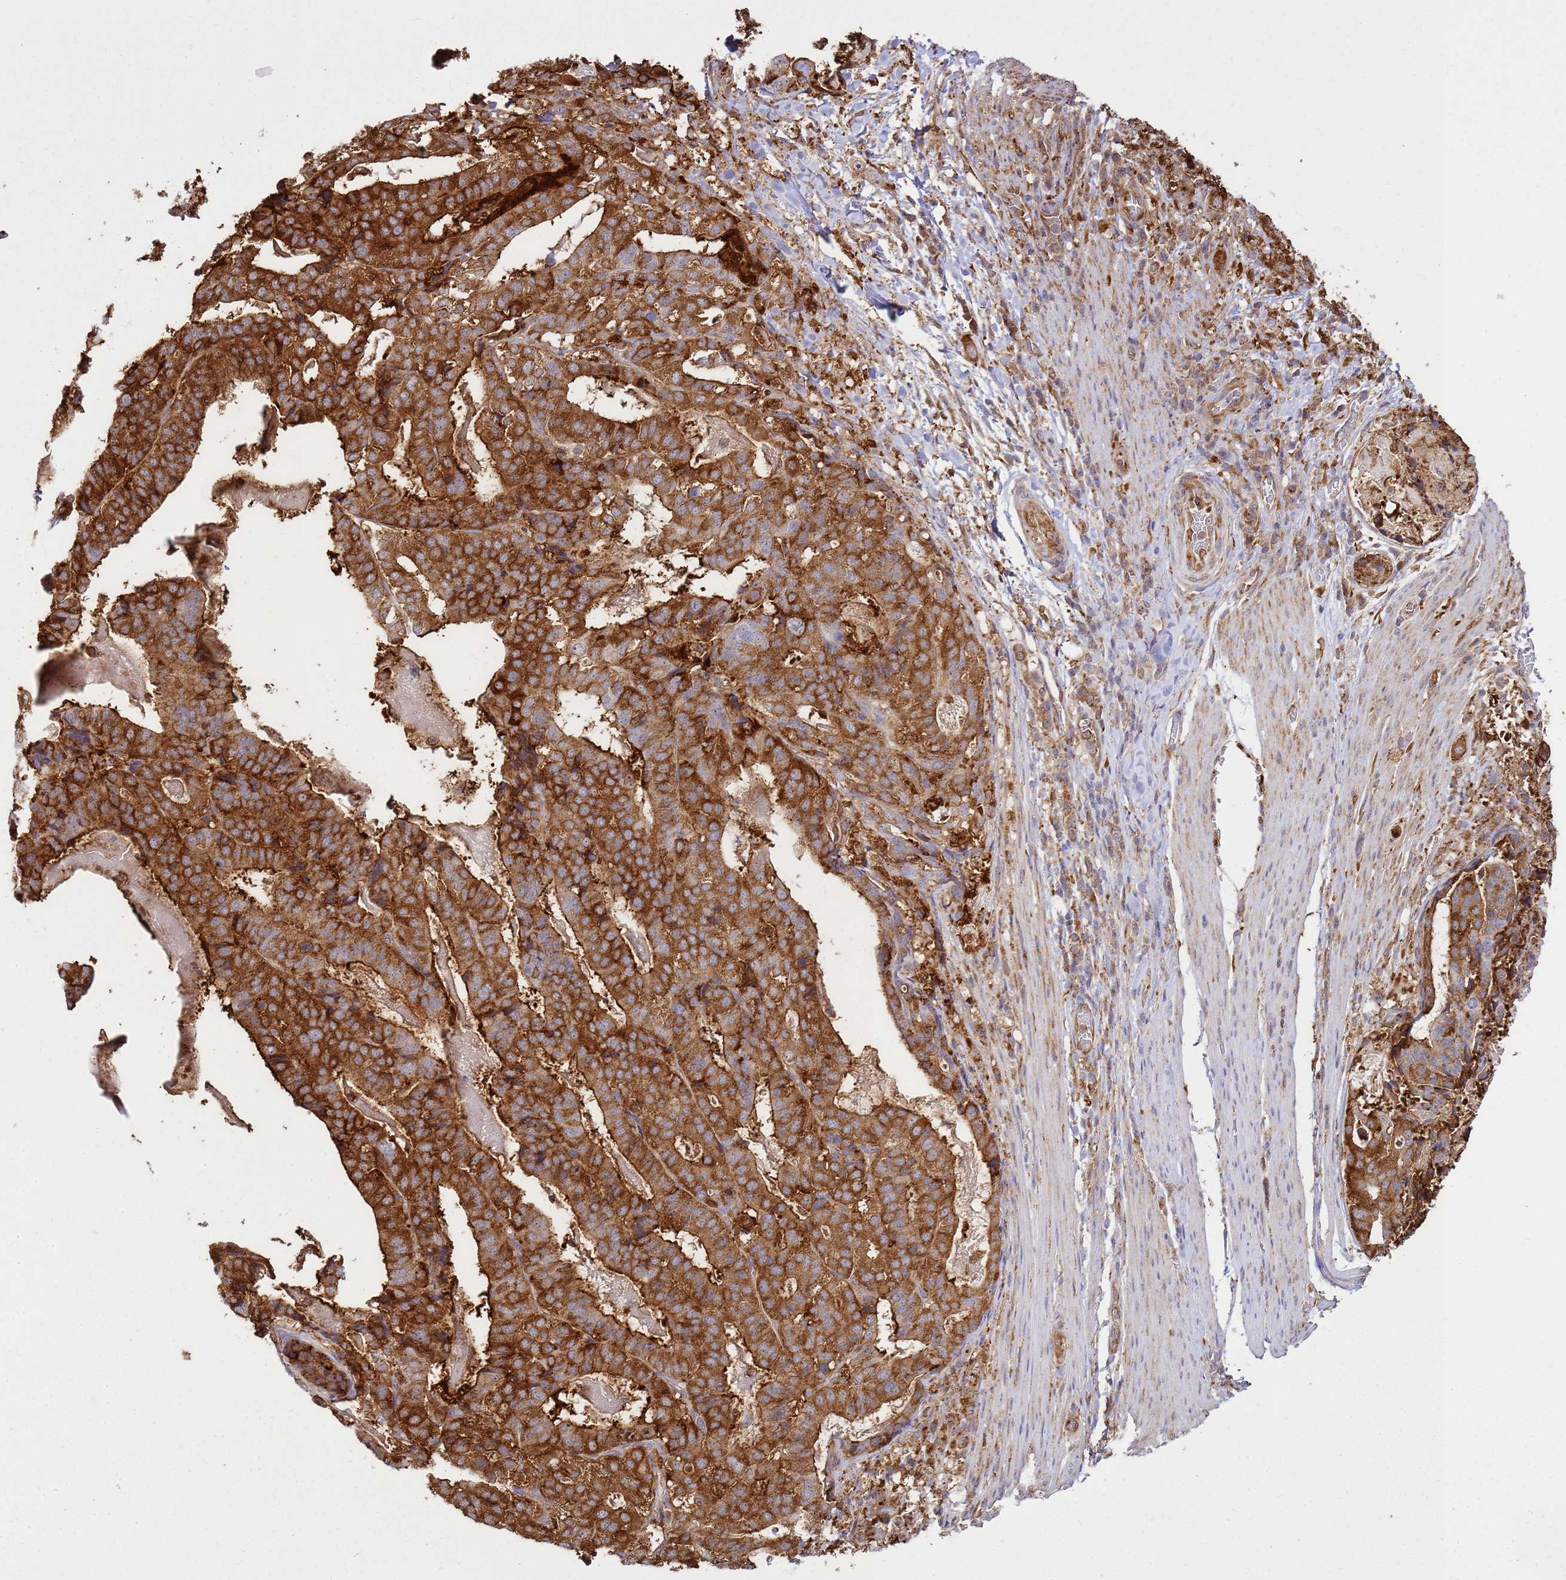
{"staining": {"intensity": "strong", "quantity": ">75%", "location": "cytoplasmic/membranous"}, "tissue": "stomach cancer", "cell_type": "Tumor cells", "image_type": "cancer", "snomed": [{"axis": "morphology", "description": "Adenocarcinoma, NOS"}, {"axis": "topography", "description": "Stomach"}], "caption": "Stomach cancer stained with a protein marker exhibits strong staining in tumor cells.", "gene": "GABRE", "patient": {"sex": "male", "age": 48}}